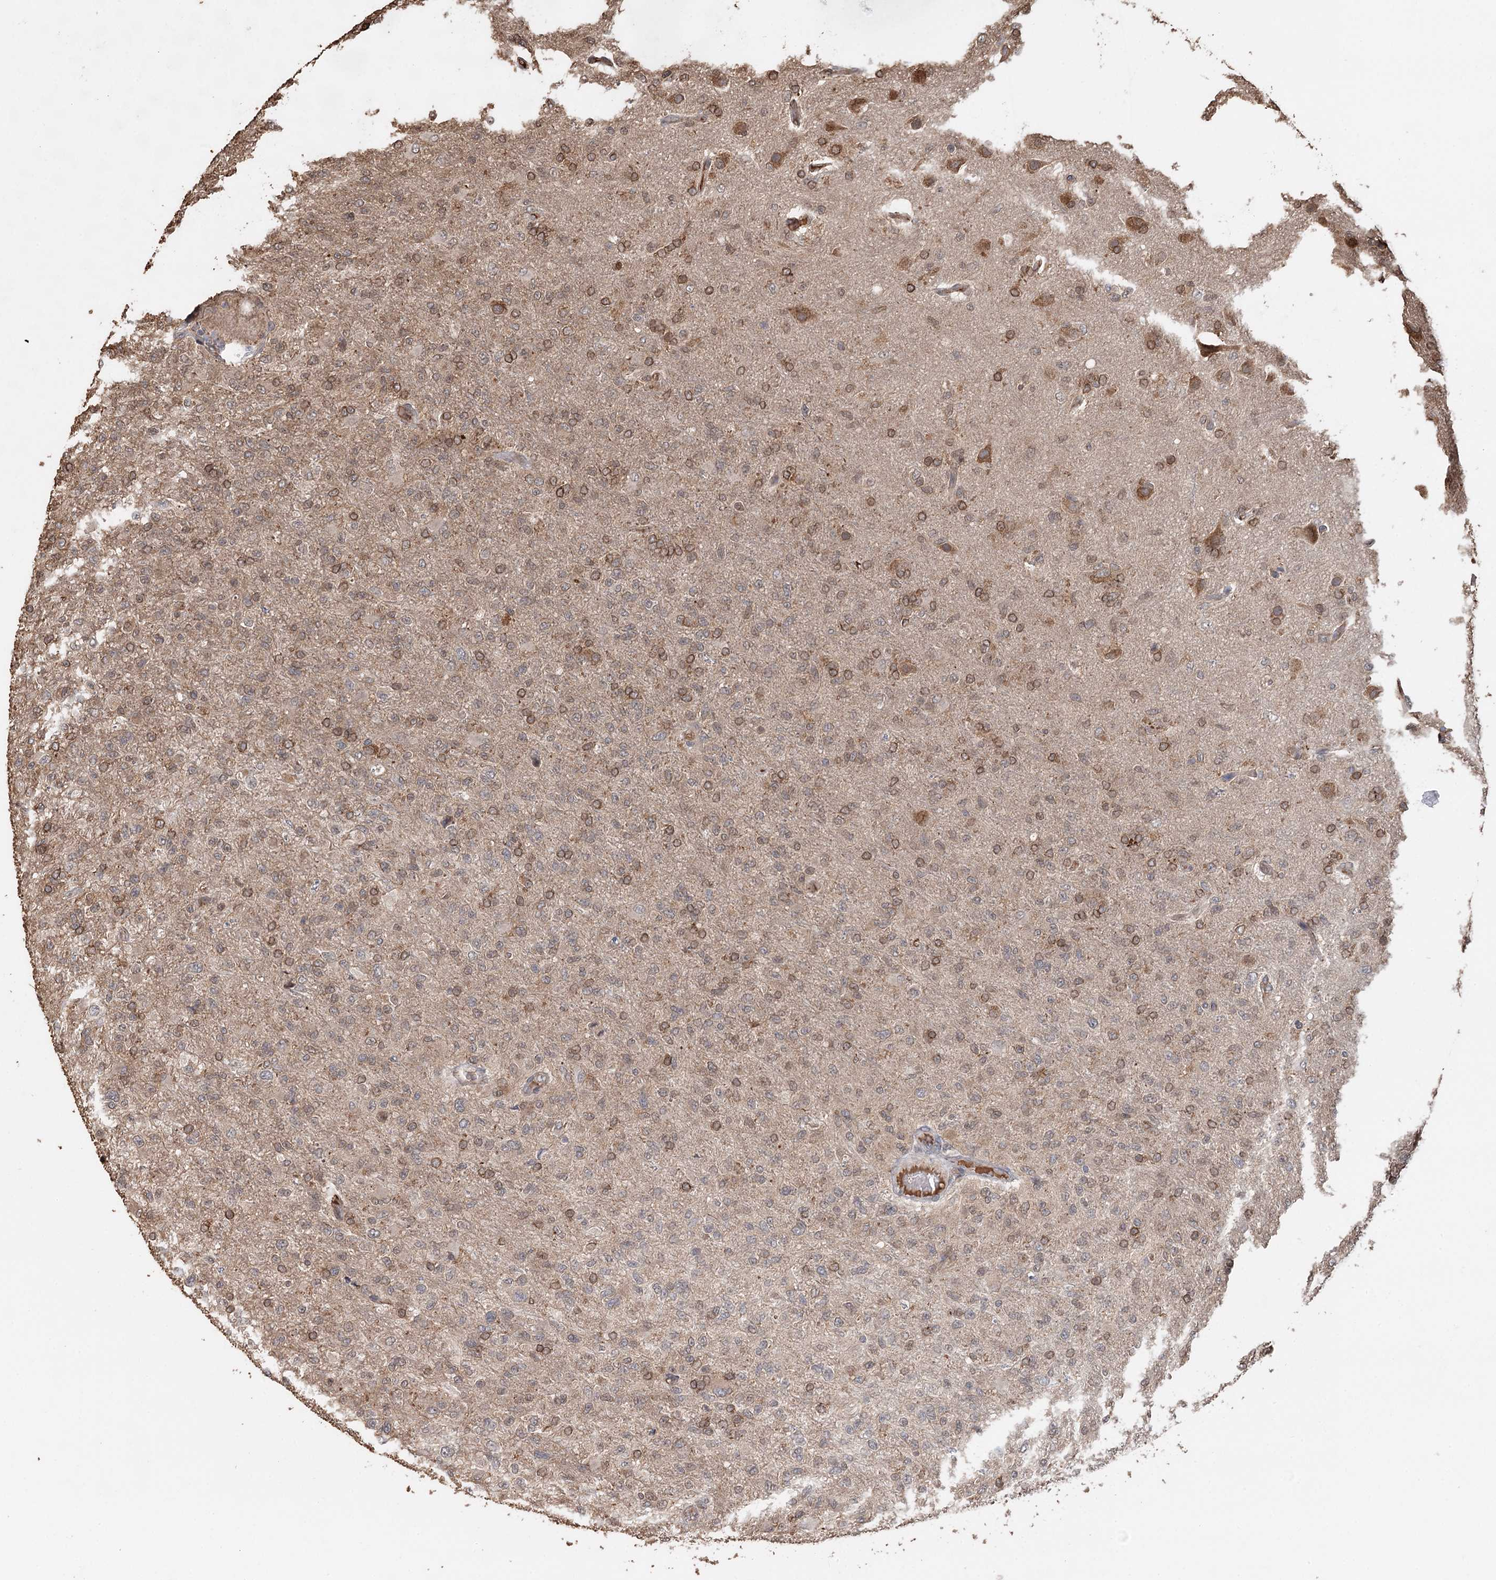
{"staining": {"intensity": "moderate", "quantity": ">75%", "location": "cytoplasmic/membranous"}, "tissue": "glioma", "cell_type": "Tumor cells", "image_type": "cancer", "snomed": [{"axis": "morphology", "description": "Glioma, malignant, High grade"}, {"axis": "topography", "description": "Brain"}], "caption": "Glioma tissue demonstrates moderate cytoplasmic/membranous staining in approximately >75% of tumor cells, visualized by immunohistochemistry.", "gene": "SYVN1", "patient": {"sex": "female", "age": 74}}